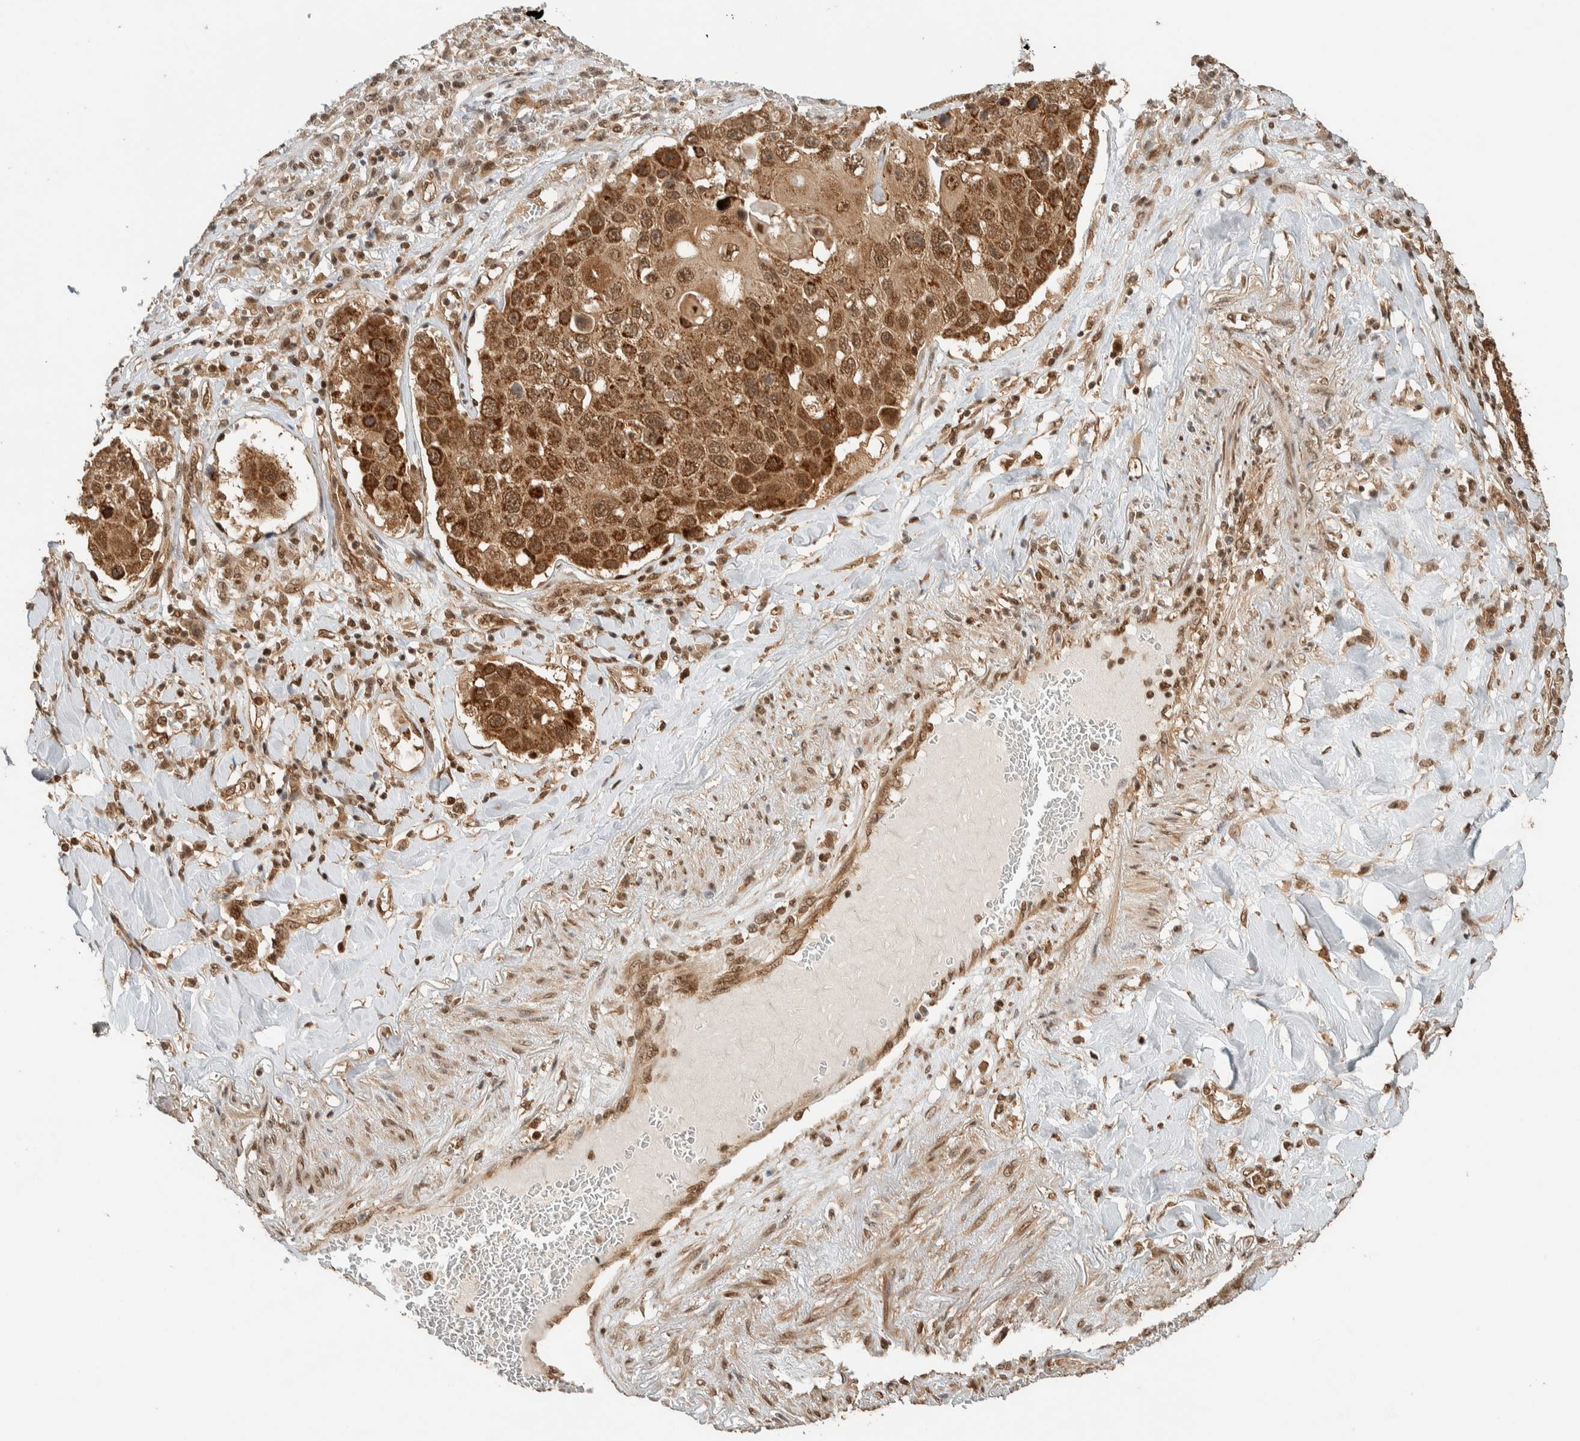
{"staining": {"intensity": "strong", "quantity": ">75%", "location": "cytoplasmic/membranous,nuclear"}, "tissue": "lung cancer", "cell_type": "Tumor cells", "image_type": "cancer", "snomed": [{"axis": "morphology", "description": "Squamous cell carcinoma, NOS"}, {"axis": "topography", "description": "Lung"}], "caption": "DAB (3,3'-diaminobenzidine) immunohistochemical staining of lung squamous cell carcinoma demonstrates strong cytoplasmic/membranous and nuclear protein staining in approximately >75% of tumor cells.", "gene": "ZBTB2", "patient": {"sex": "male", "age": 61}}